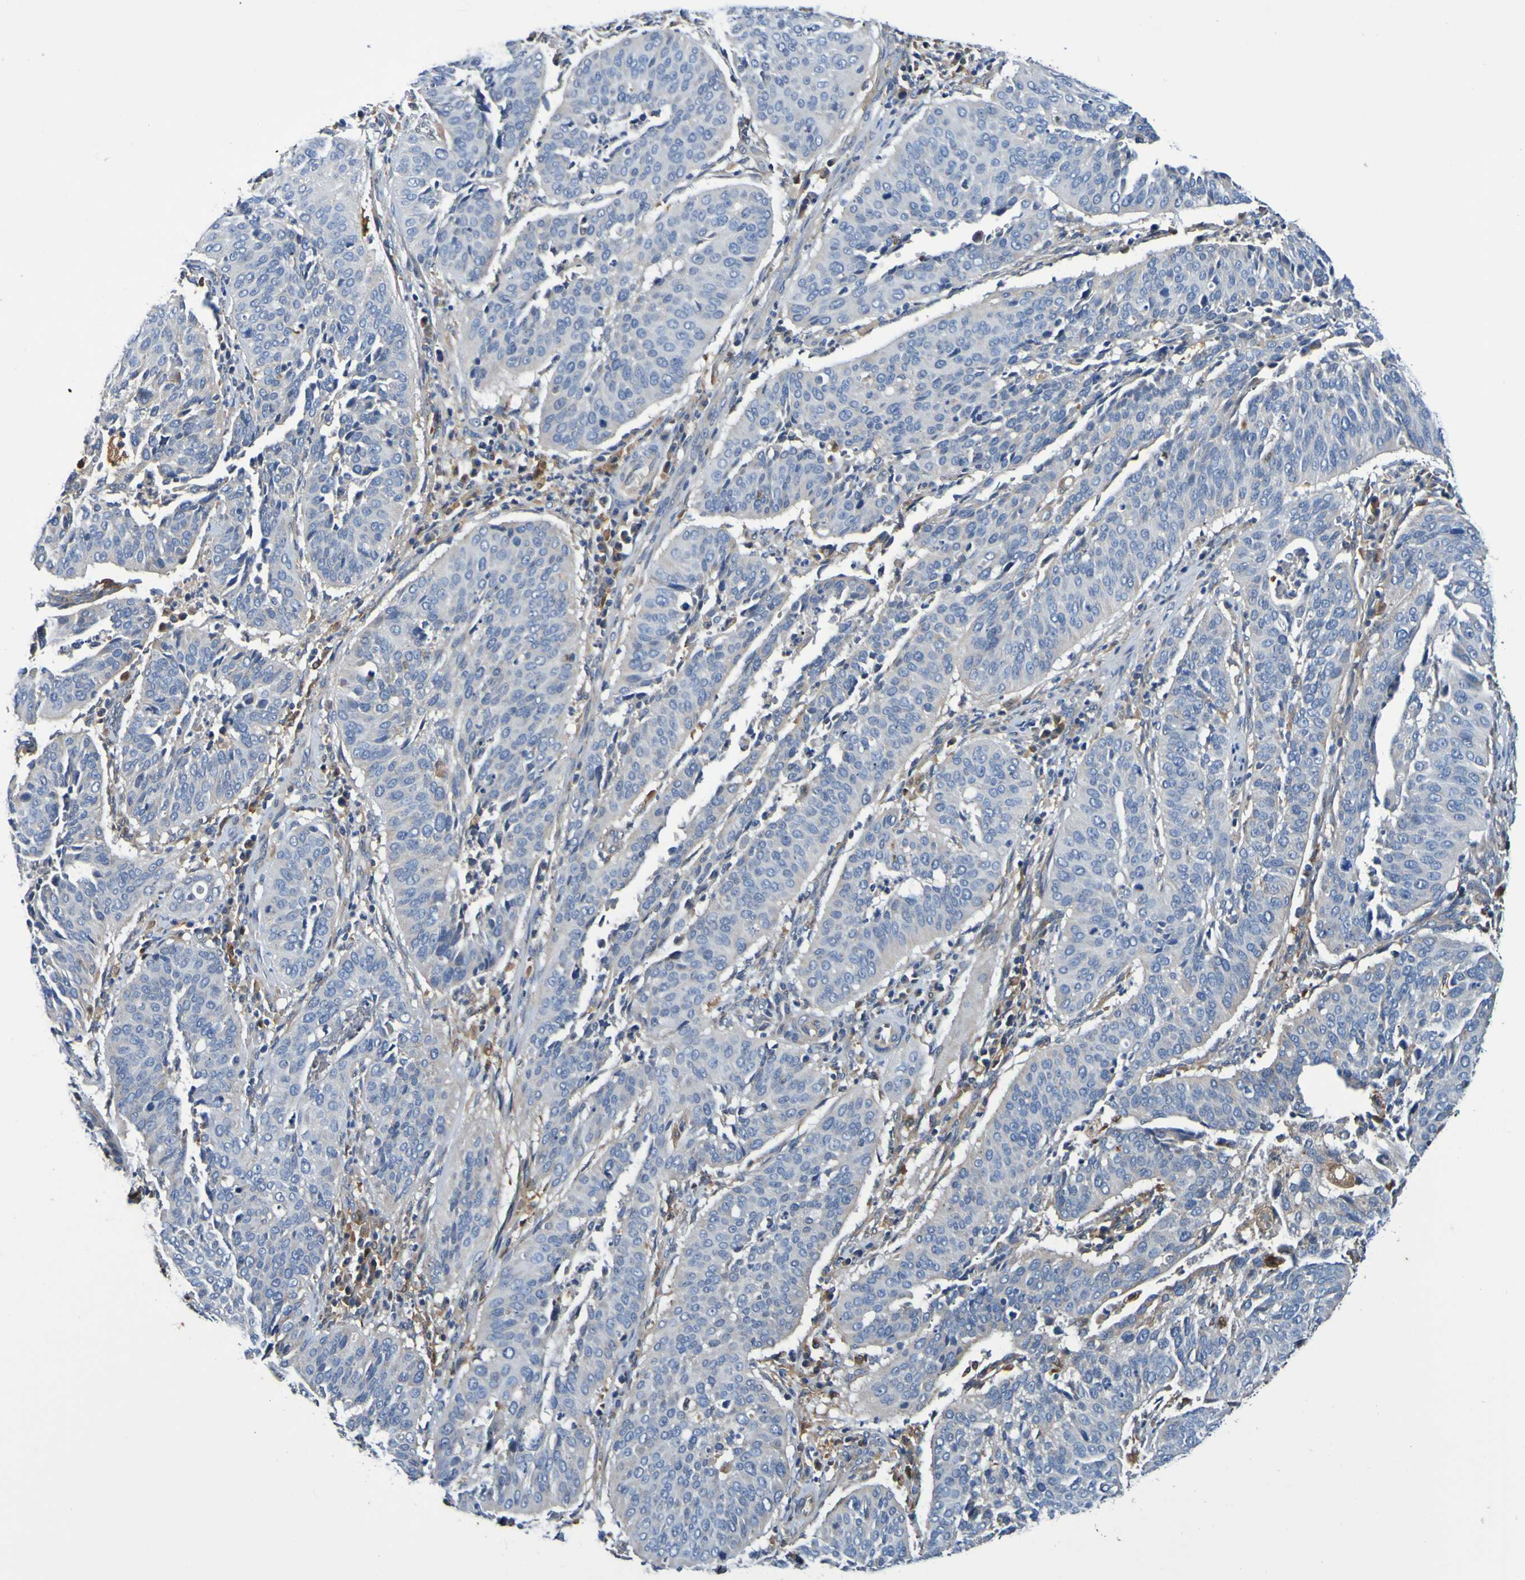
{"staining": {"intensity": "negative", "quantity": "none", "location": "none"}, "tissue": "cervical cancer", "cell_type": "Tumor cells", "image_type": "cancer", "snomed": [{"axis": "morphology", "description": "Normal tissue, NOS"}, {"axis": "morphology", "description": "Squamous cell carcinoma, NOS"}, {"axis": "topography", "description": "Cervix"}], "caption": "Tumor cells are negative for protein expression in human squamous cell carcinoma (cervical). The staining was performed using DAB (3,3'-diaminobenzidine) to visualize the protein expression in brown, while the nuclei were stained in blue with hematoxylin (Magnification: 20x).", "gene": "METAP2", "patient": {"sex": "female", "age": 39}}